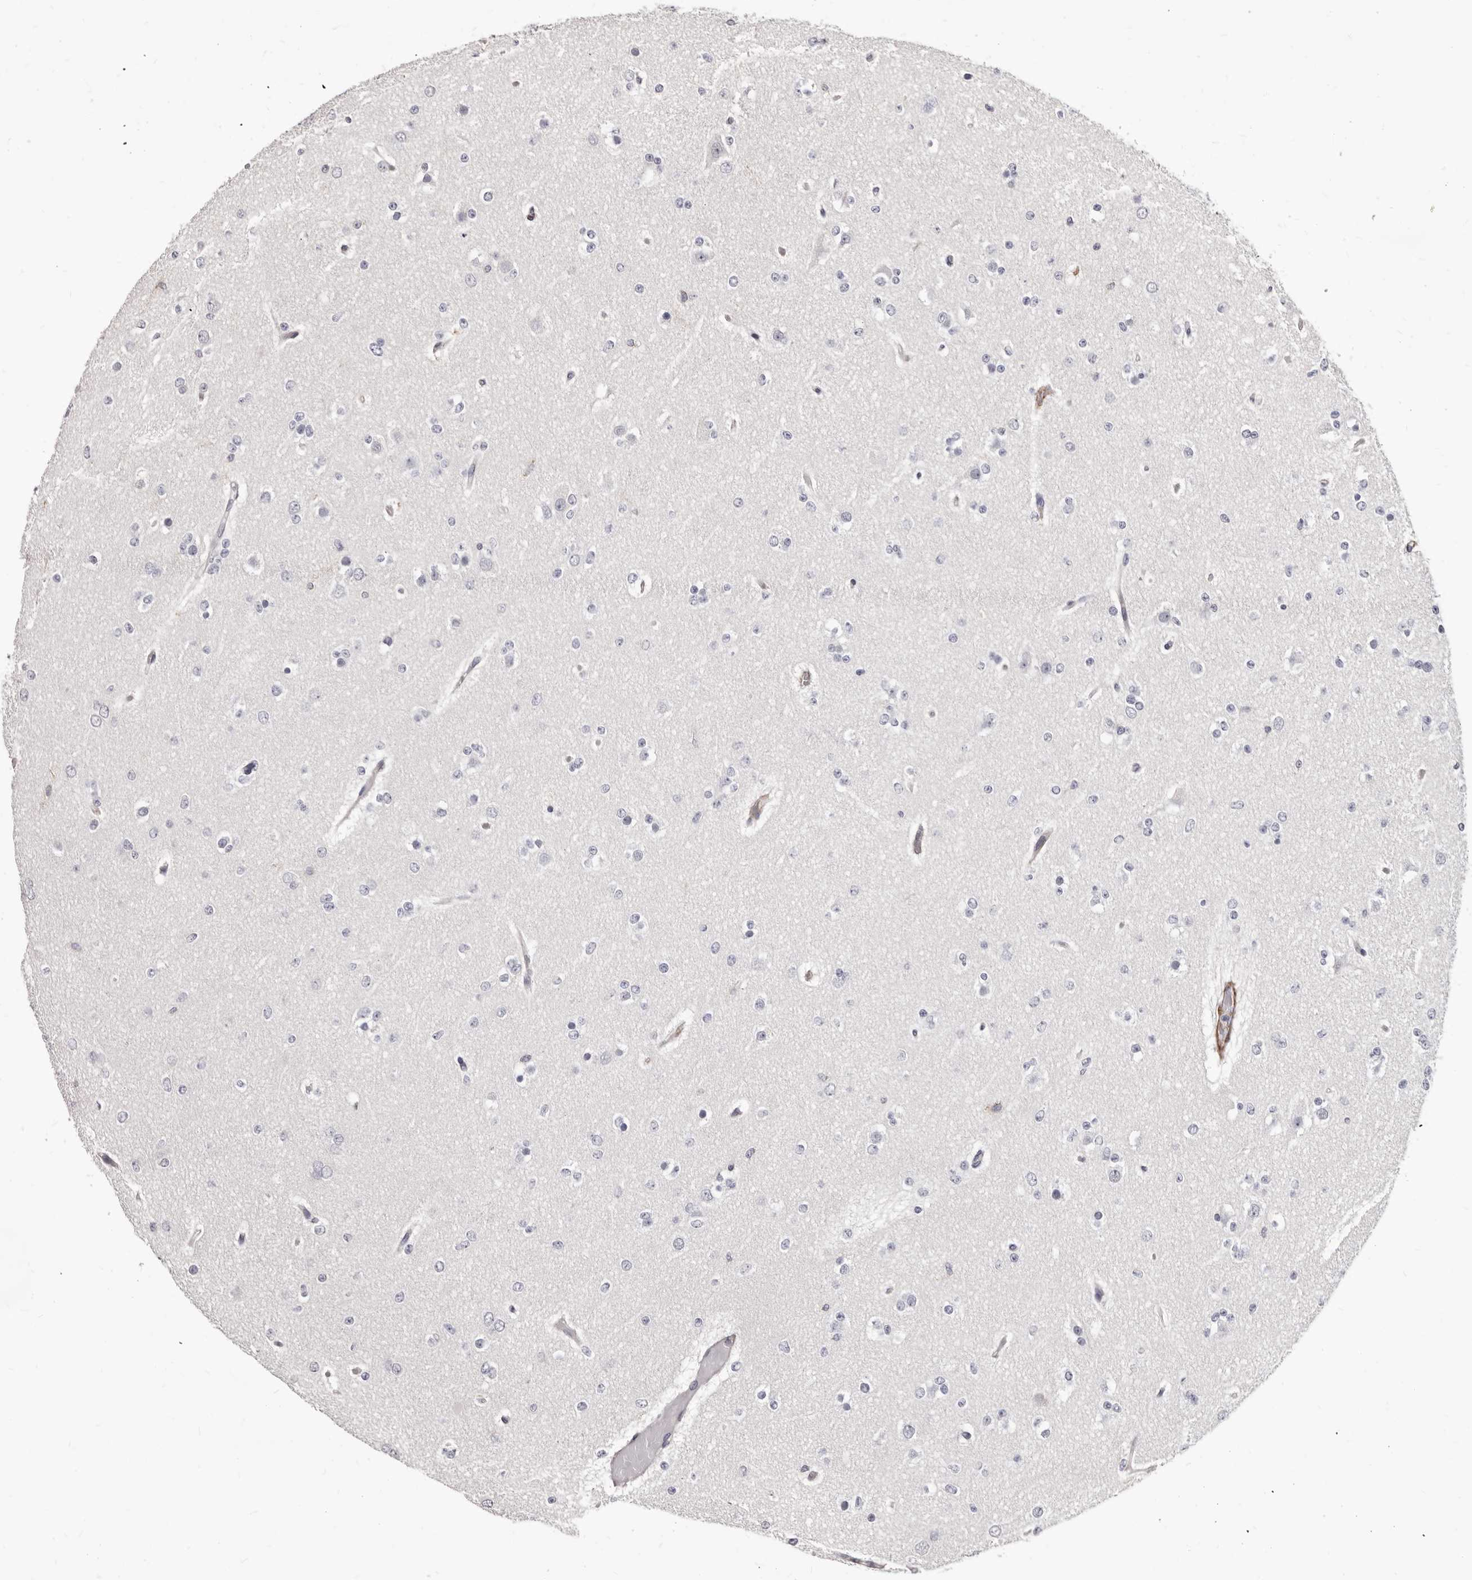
{"staining": {"intensity": "negative", "quantity": "none", "location": "none"}, "tissue": "glioma", "cell_type": "Tumor cells", "image_type": "cancer", "snomed": [{"axis": "morphology", "description": "Glioma, malignant, Low grade"}, {"axis": "topography", "description": "Brain"}], "caption": "Immunohistochemistry (IHC) image of glioma stained for a protein (brown), which shows no positivity in tumor cells.", "gene": "NIBAN1", "patient": {"sex": "female", "age": 22}}